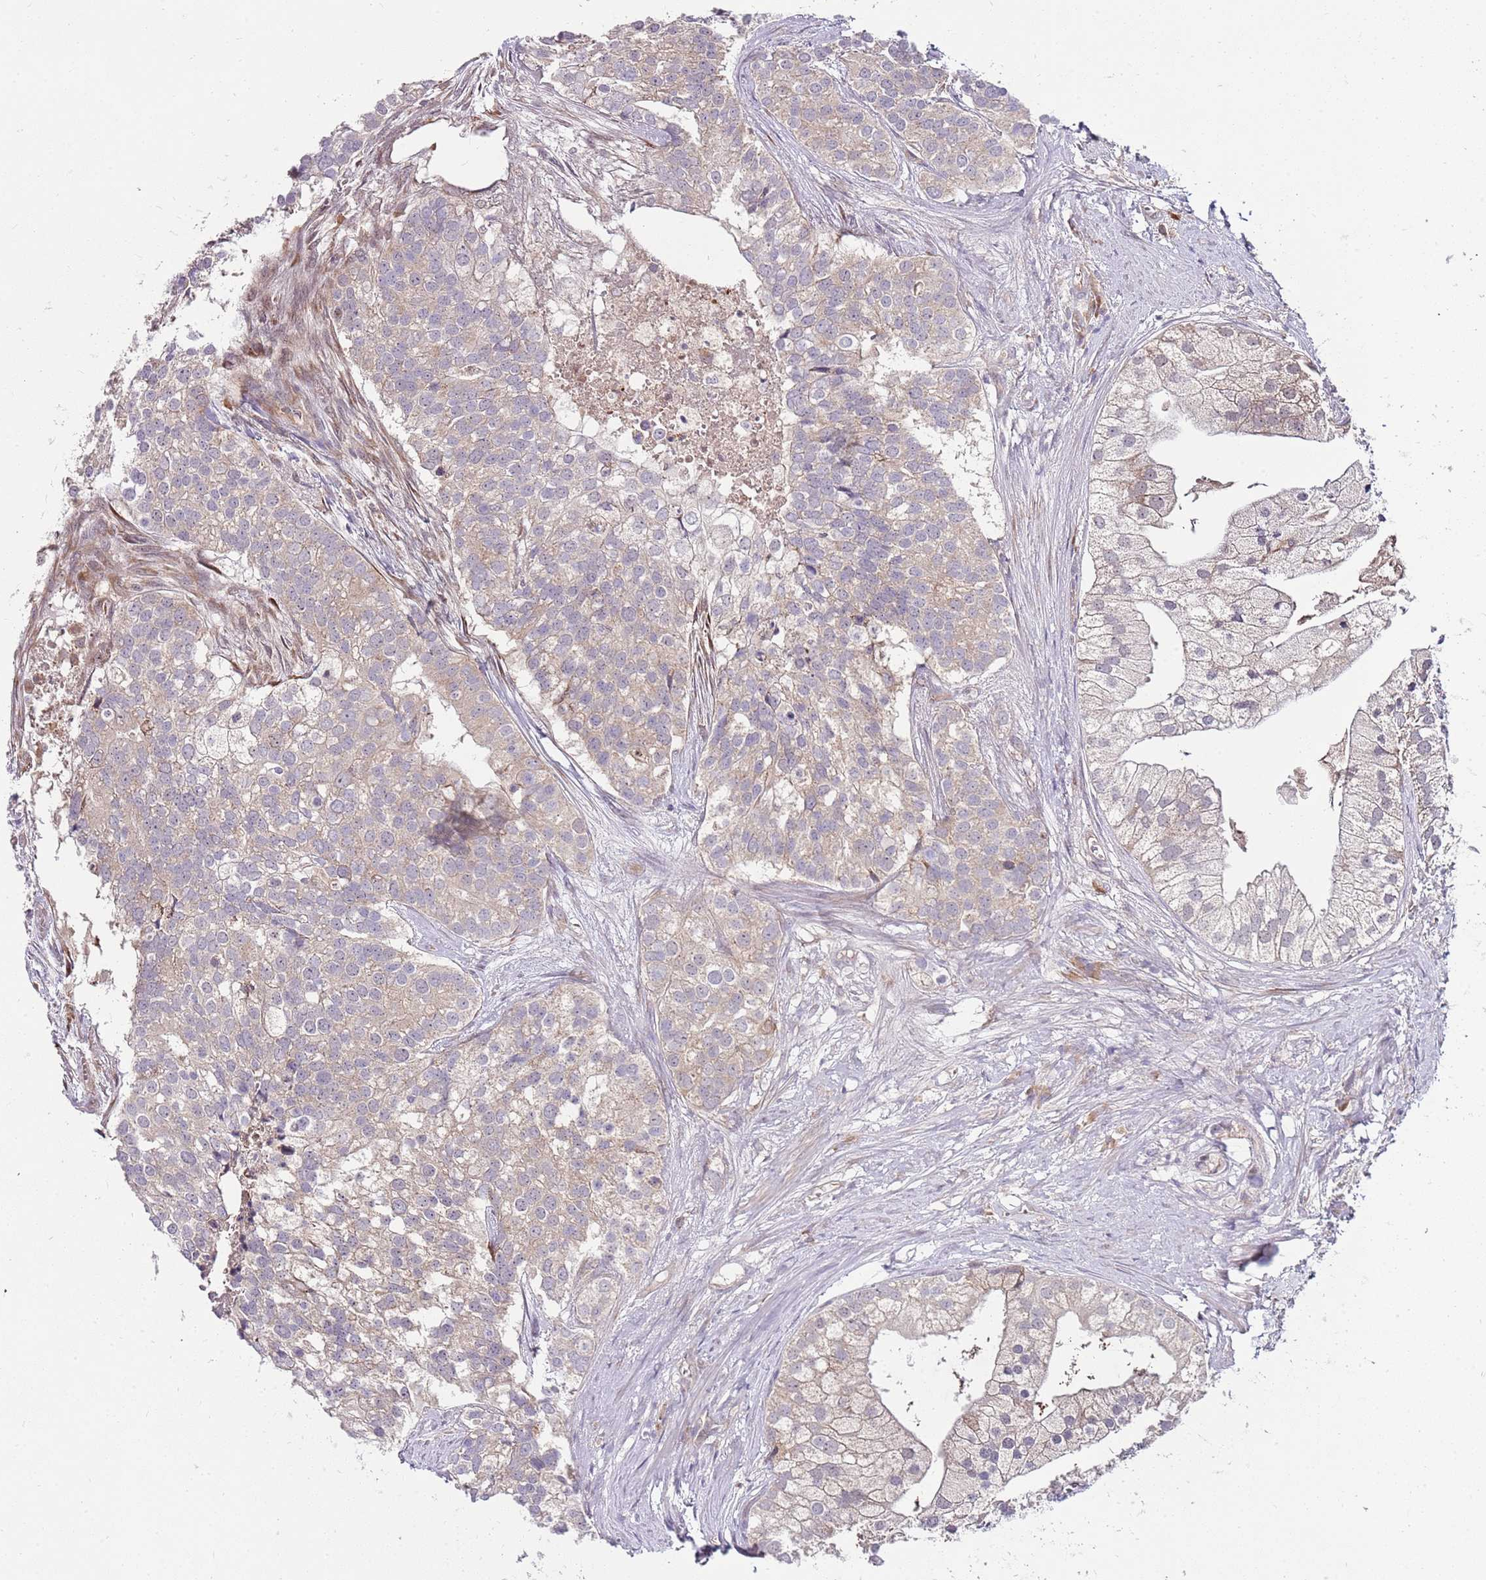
{"staining": {"intensity": "weak", "quantity": "25%-75%", "location": "cytoplasmic/membranous"}, "tissue": "prostate cancer", "cell_type": "Tumor cells", "image_type": "cancer", "snomed": [{"axis": "morphology", "description": "Adenocarcinoma, High grade"}, {"axis": "topography", "description": "Prostate"}], "caption": "The photomicrograph displays a brown stain indicating the presence of a protein in the cytoplasmic/membranous of tumor cells in prostate high-grade adenocarcinoma.", "gene": "FBXL22", "patient": {"sex": "male", "age": 62}}